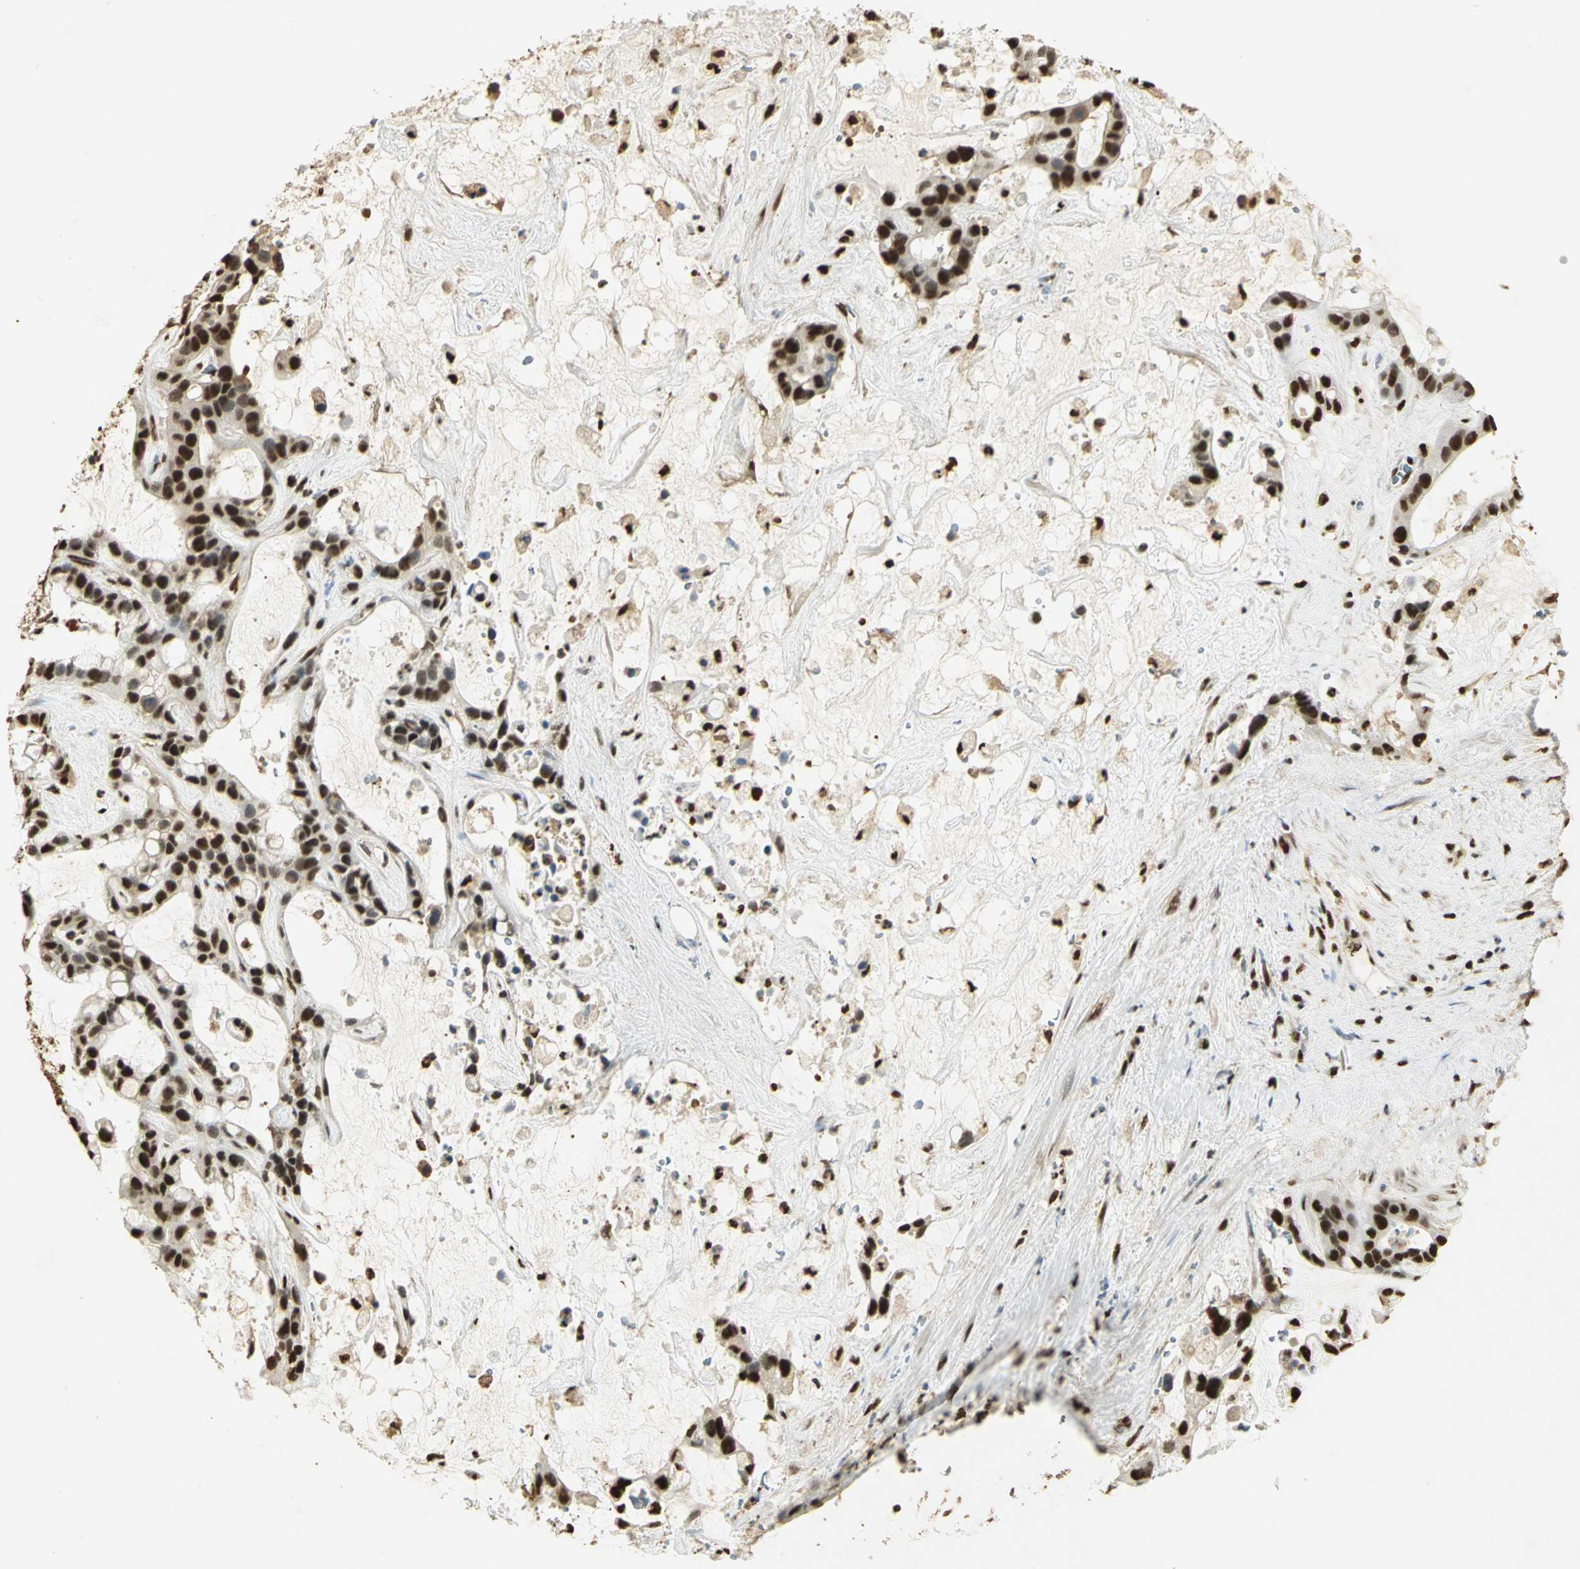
{"staining": {"intensity": "strong", "quantity": ">75%", "location": "nuclear"}, "tissue": "liver cancer", "cell_type": "Tumor cells", "image_type": "cancer", "snomed": [{"axis": "morphology", "description": "Cholangiocarcinoma"}, {"axis": "topography", "description": "Liver"}], "caption": "Immunohistochemistry staining of liver cancer, which exhibits high levels of strong nuclear positivity in approximately >75% of tumor cells indicating strong nuclear protein positivity. The staining was performed using DAB (3,3'-diaminobenzidine) (brown) for protein detection and nuclei were counterstained in hematoxylin (blue).", "gene": "SET", "patient": {"sex": "female", "age": 65}}